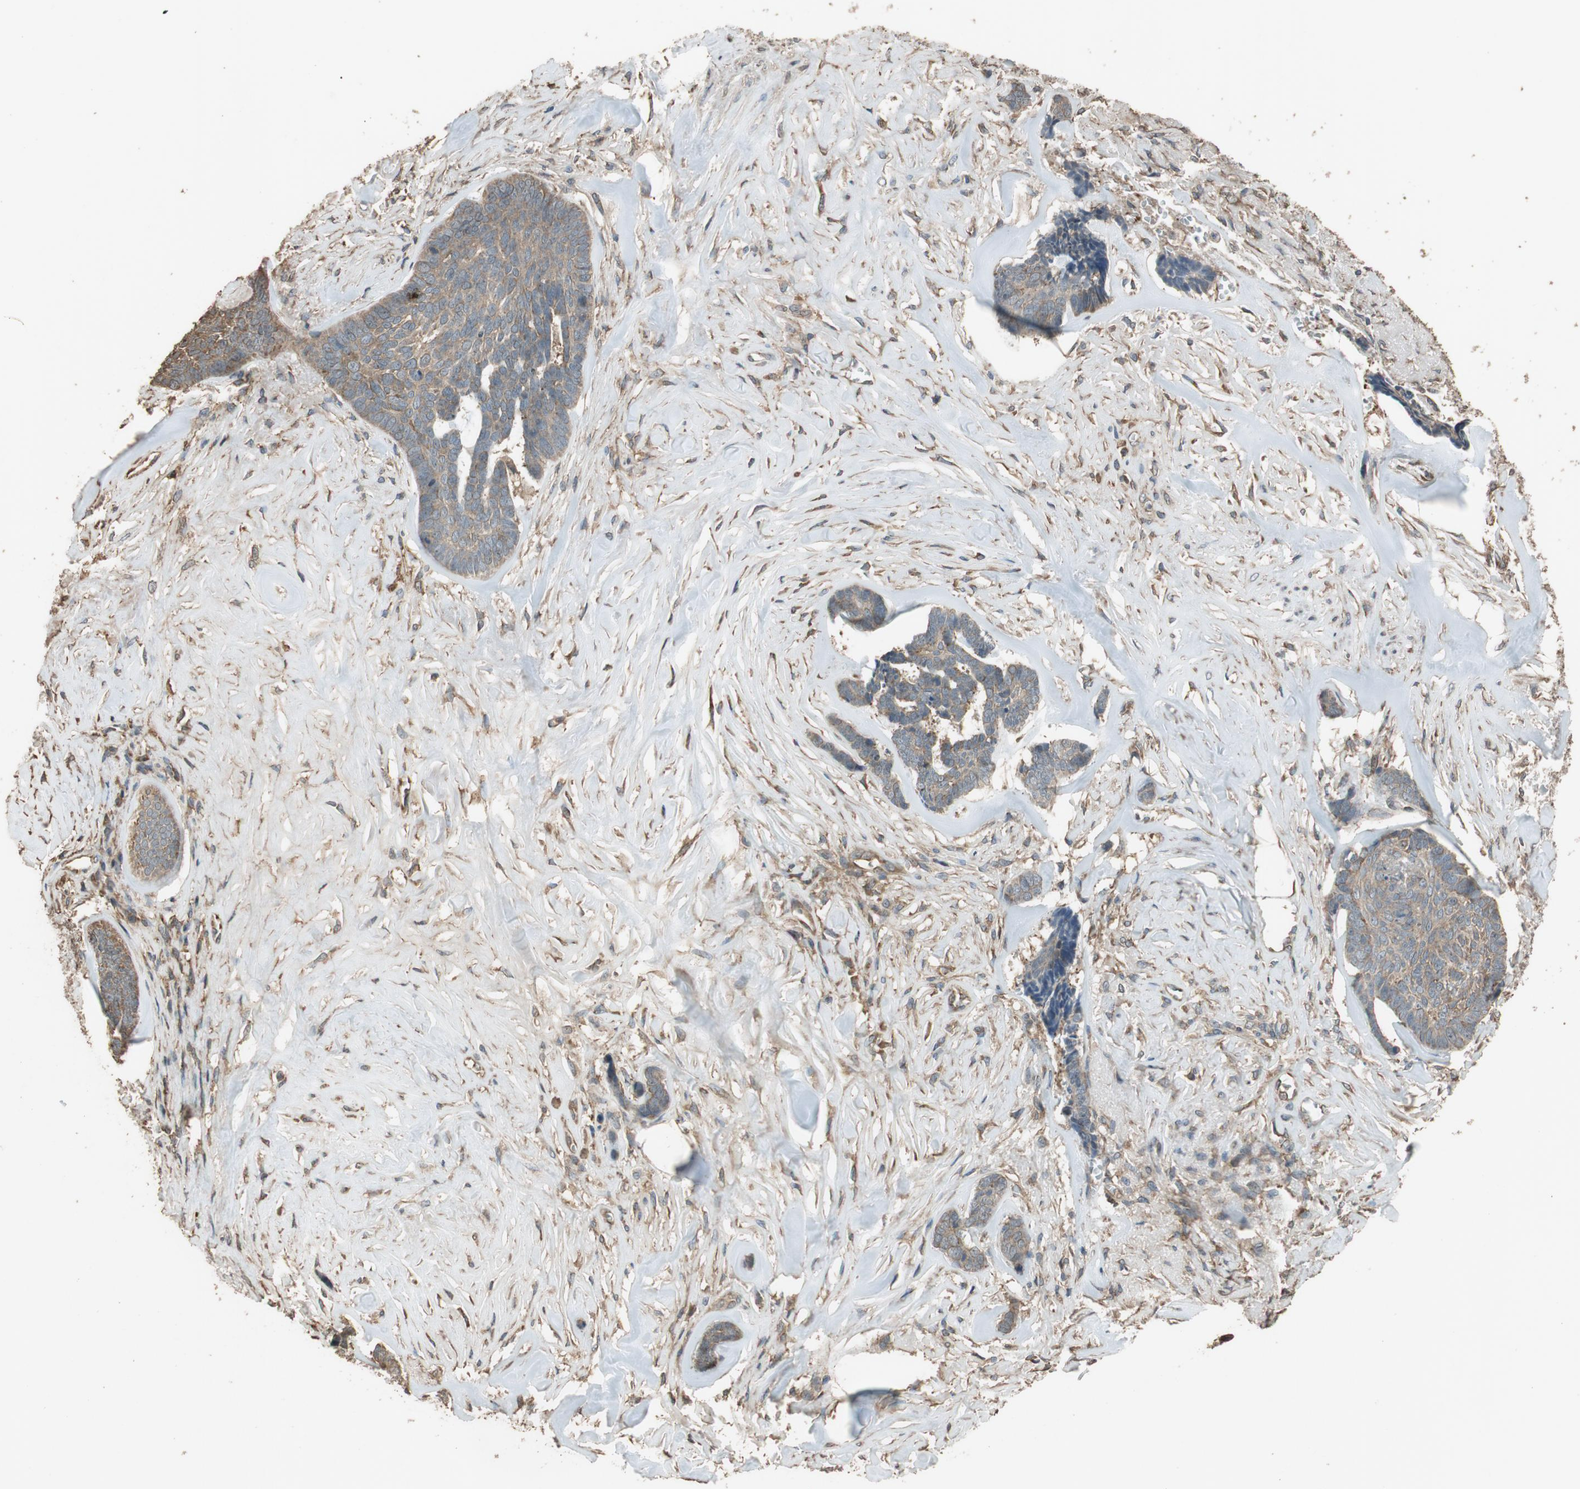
{"staining": {"intensity": "moderate", "quantity": "25%-75%", "location": "cytoplasmic/membranous"}, "tissue": "skin cancer", "cell_type": "Tumor cells", "image_type": "cancer", "snomed": [{"axis": "morphology", "description": "Basal cell carcinoma"}, {"axis": "topography", "description": "Skin"}], "caption": "Immunohistochemical staining of skin basal cell carcinoma demonstrates medium levels of moderate cytoplasmic/membranous positivity in about 25%-75% of tumor cells. (IHC, brightfield microscopy, high magnification).", "gene": "MST1R", "patient": {"sex": "male", "age": 84}}